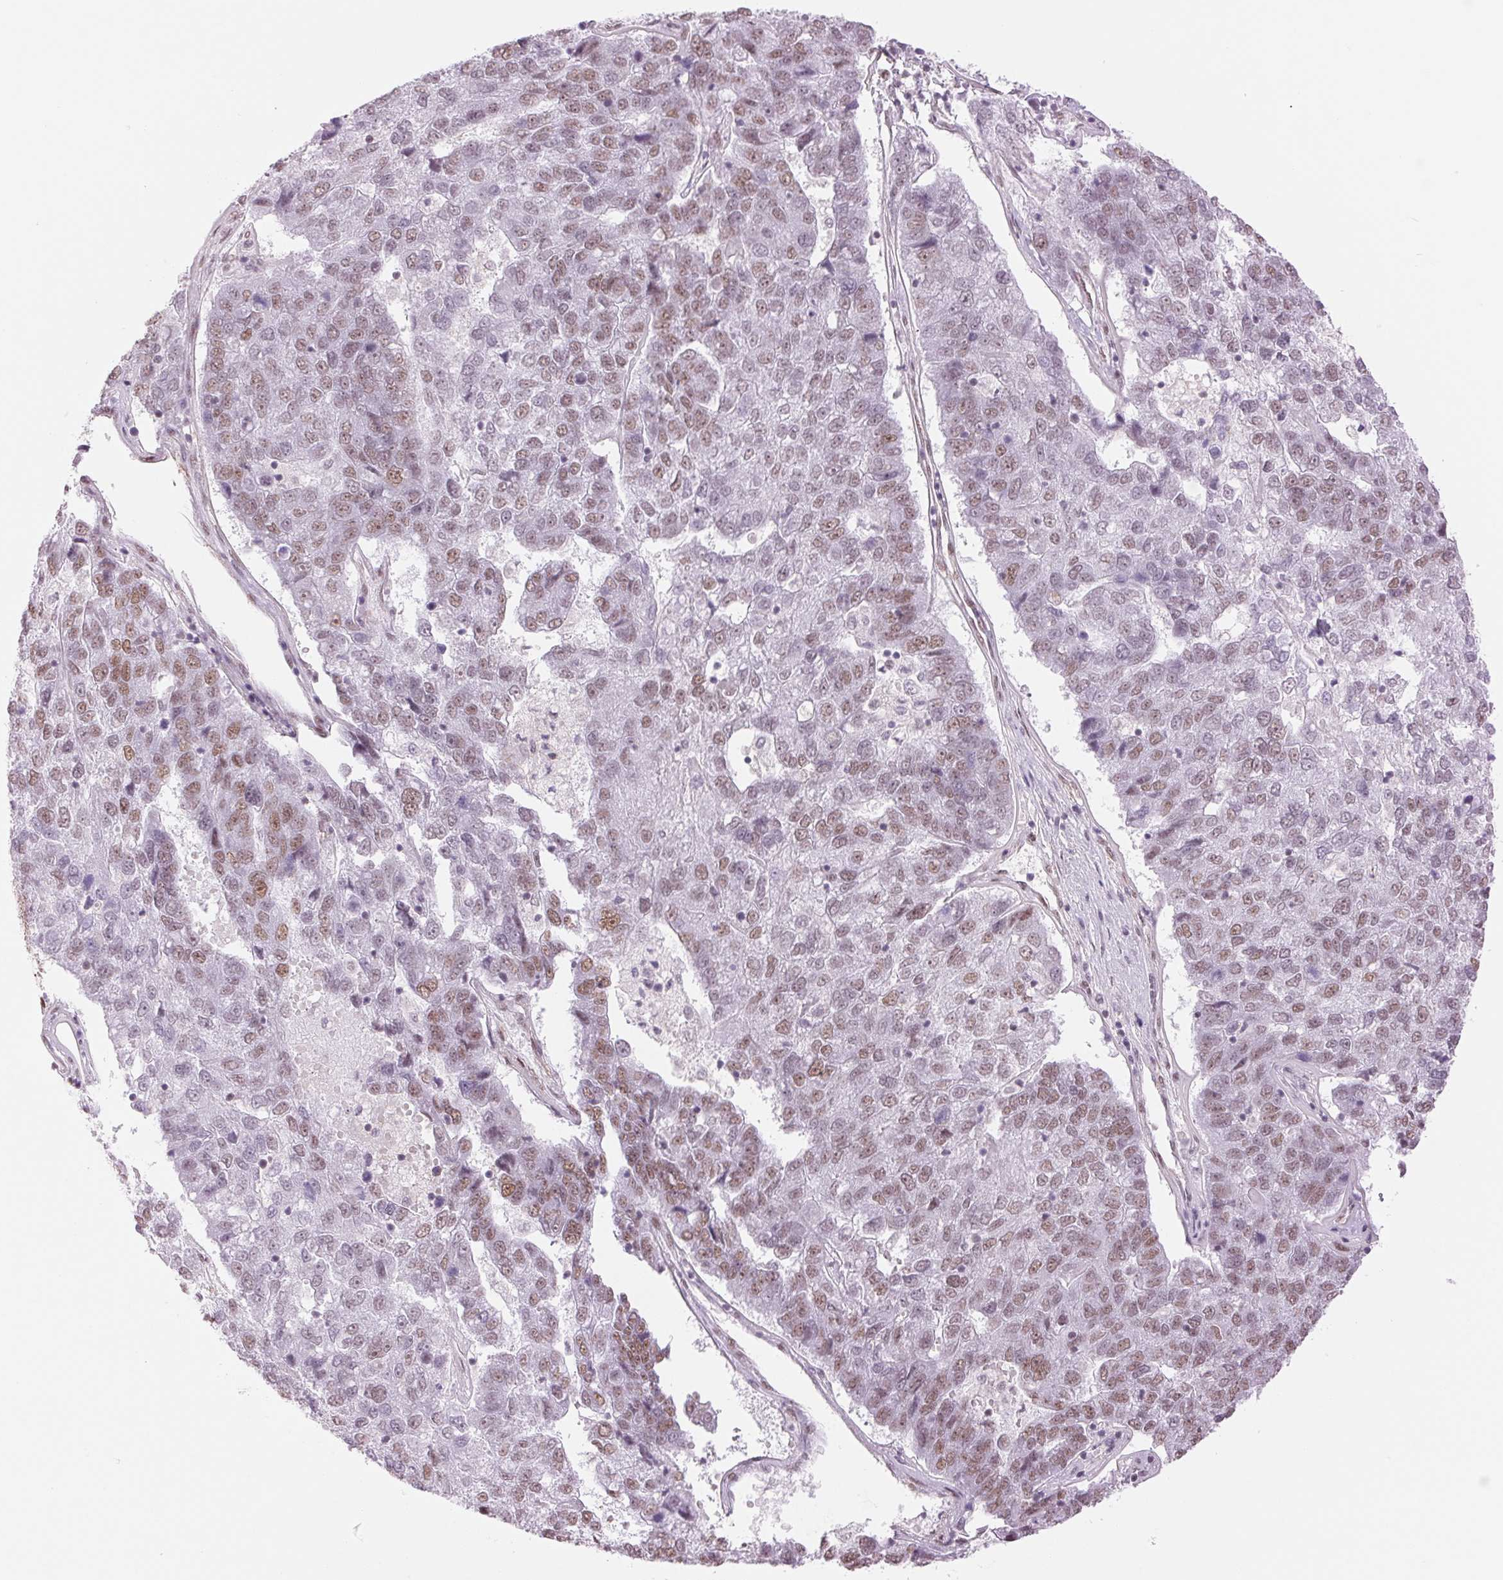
{"staining": {"intensity": "weak", "quantity": ">75%", "location": "nuclear"}, "tissue": "pancreatic cancer", "cell_type": "Tumor cells", "image_type": "cancer", "snomed": [{"axis": "morphology", "description": "Adenocarcinoma, NOS"}, {"axis": "topography", "description": "Pancreas"}], "caption": "Weak nuclear protein expression is identified in about >75% of tumor cells in pancreatic adenocarcinoma. (Stains: DAB in brown, nuclei in blue, Microscopy: brightfield microscopy at high magnification).", "gene": "ZFR2", "patient": {"sex": "female", "age": 61}}